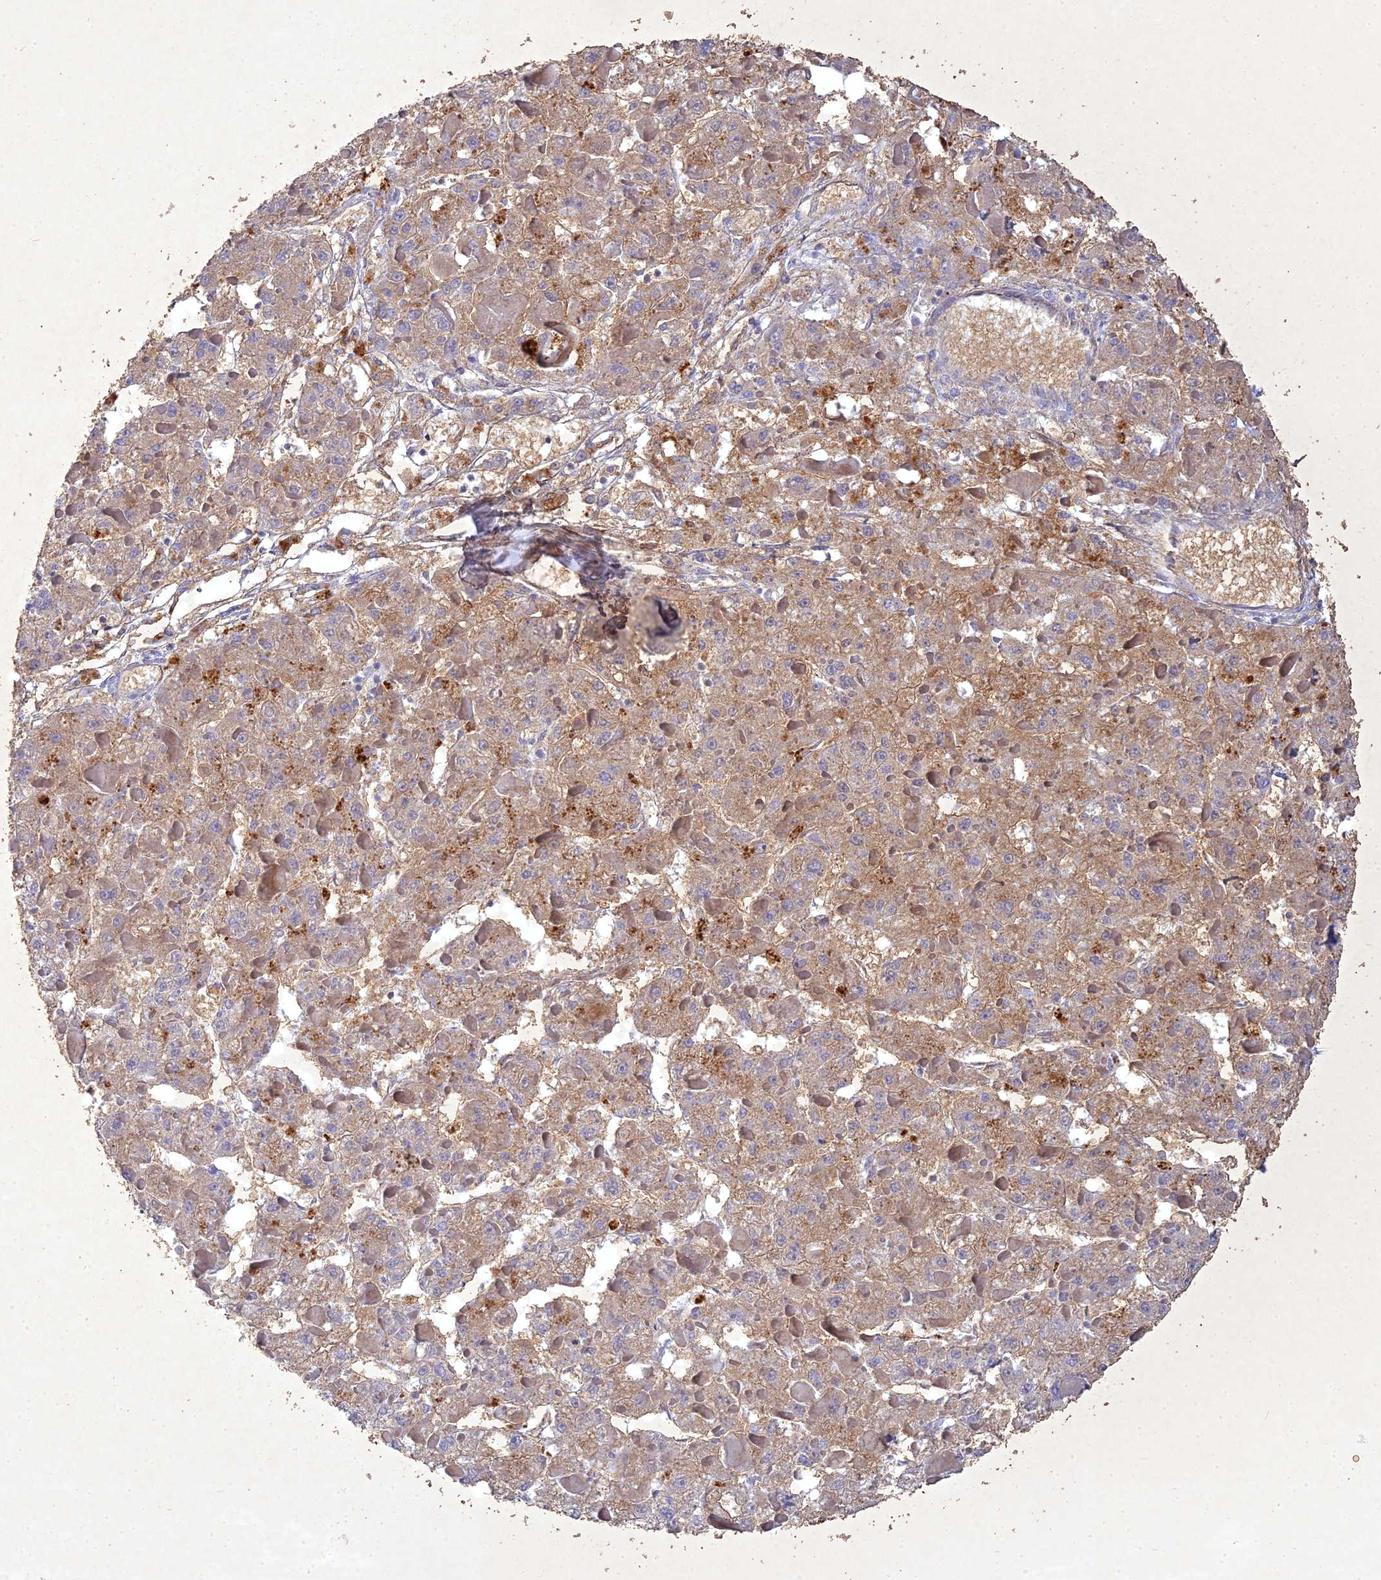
{"staining": {"intensity": "moderate", "quantity": ">75%", "location": "cytoplasmic/membranous"}, "tissue": "liver cancer", "cell_type": "Tumor cells", "image_type": "cancer", "snomed": [{"axis": "morphology", "description": "Carcinoma, Hepatocellular, NOS"}, {"axis": "topography", "description": "Liver"}], "caption": "Brown immunohistochemical staining in human liver hepatocellular carcinoma reveals moderate cytoplasmic/membranous expression in approximately >75% of tumor cells. (DAB (3,3'-diaminobenzidine) IHC with brightfield microscopy, high magnification).", "gene": "NDUFV1", "patient": {"sex": "female", "age": 73}}